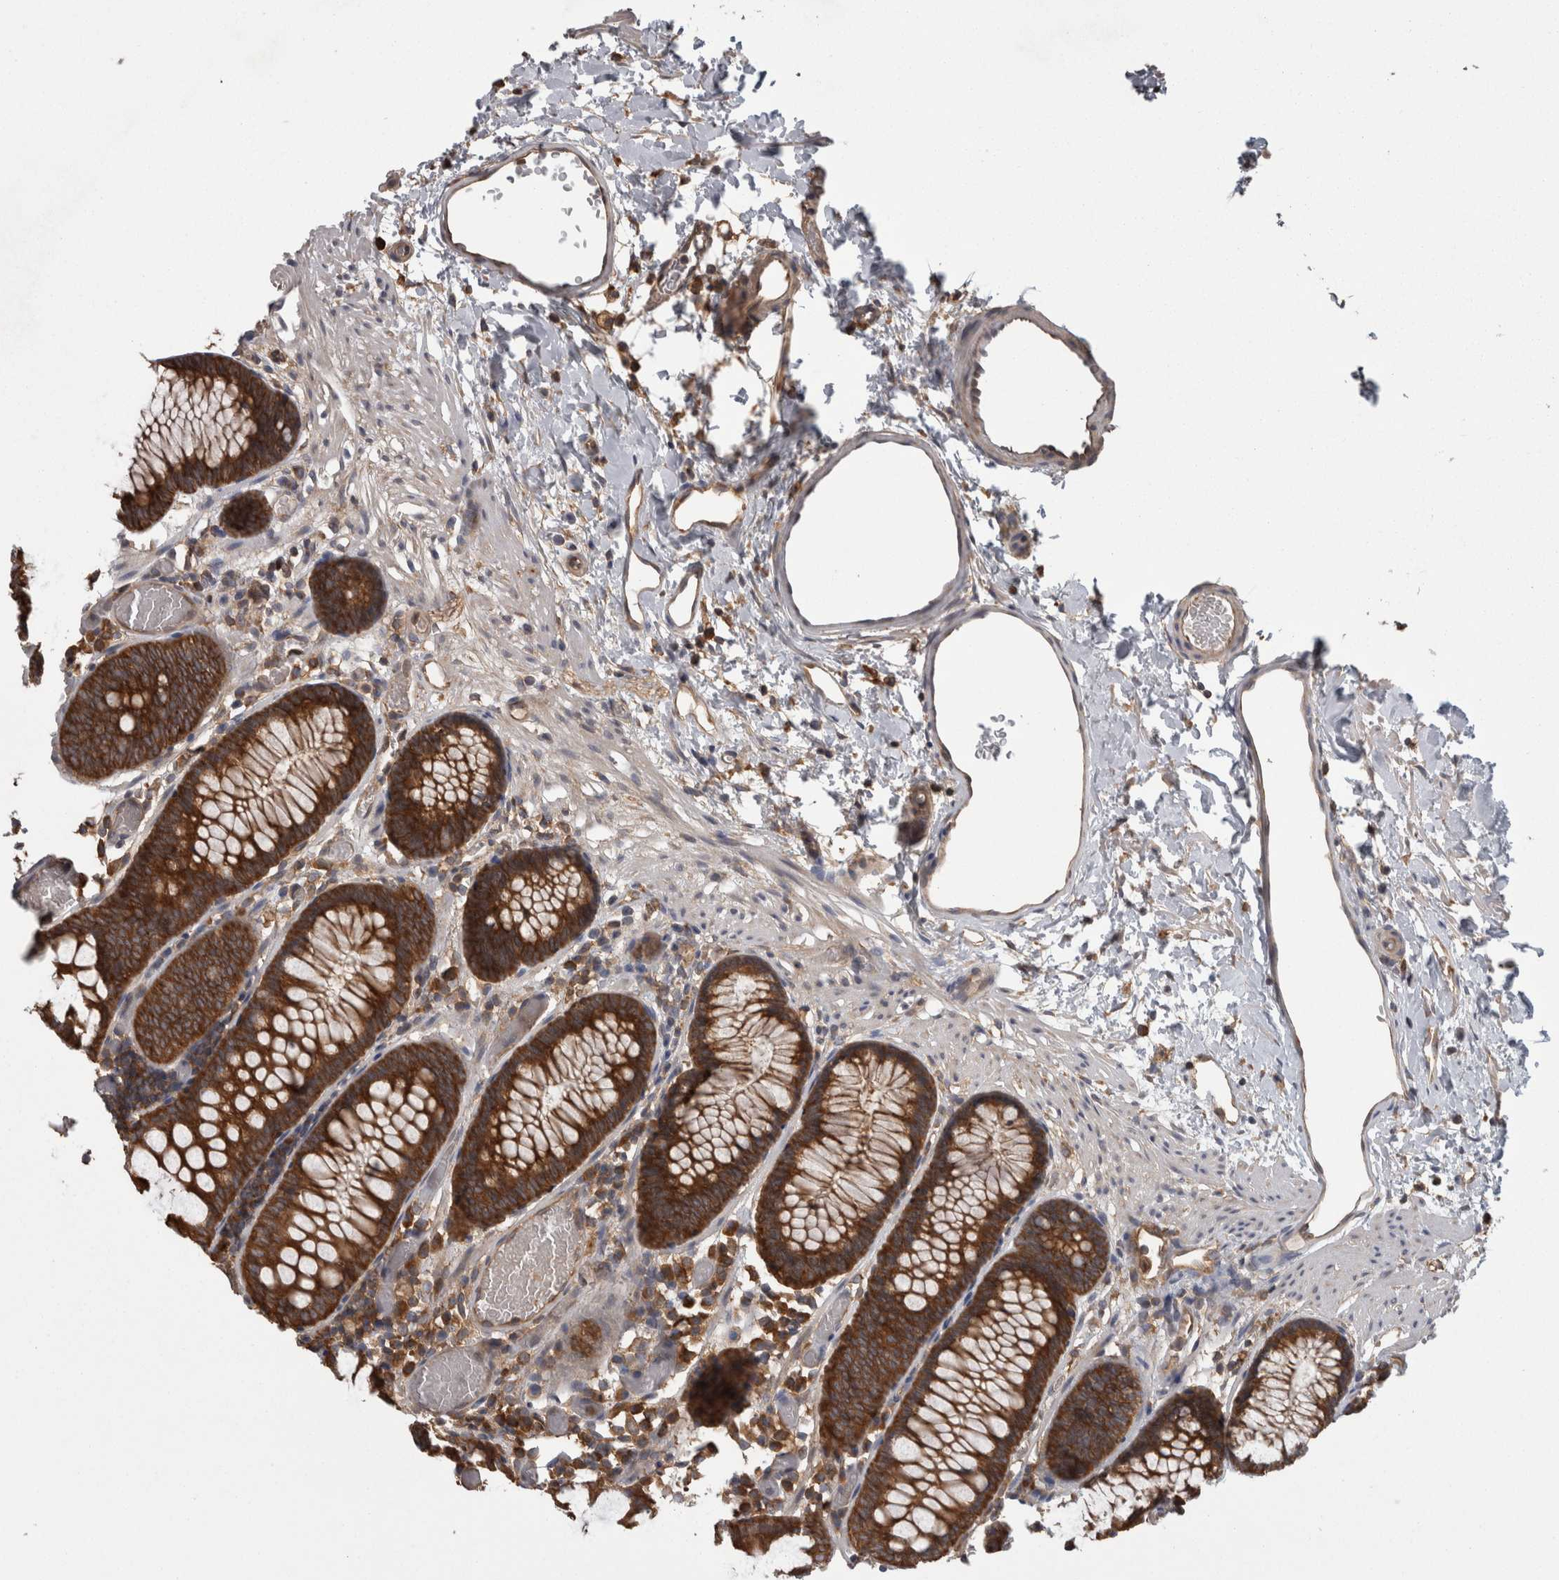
{"staining": {"intensity": "moderate", "quantity": ">75%", "location": "cytoplasmic/membranous"}, "tissue": "colon", "cell_type": "Endothelial cells", "image_type": "normal", "snomed": [{"axis": "morphology", "description": "Normal tissue, NOS"}, {"axis": "topography", "description": "Colon"}], "caption": "Immunohistochemistry of normal human colon demonstrates medium levels of moderate cytoplasmic/membranous staining in about >75% of endothelial cells. The protein is shown in brown color, while the nuclei are stained blue.", "gene": "SMCR8", "patient": {"sex": "male", "age": 14}}